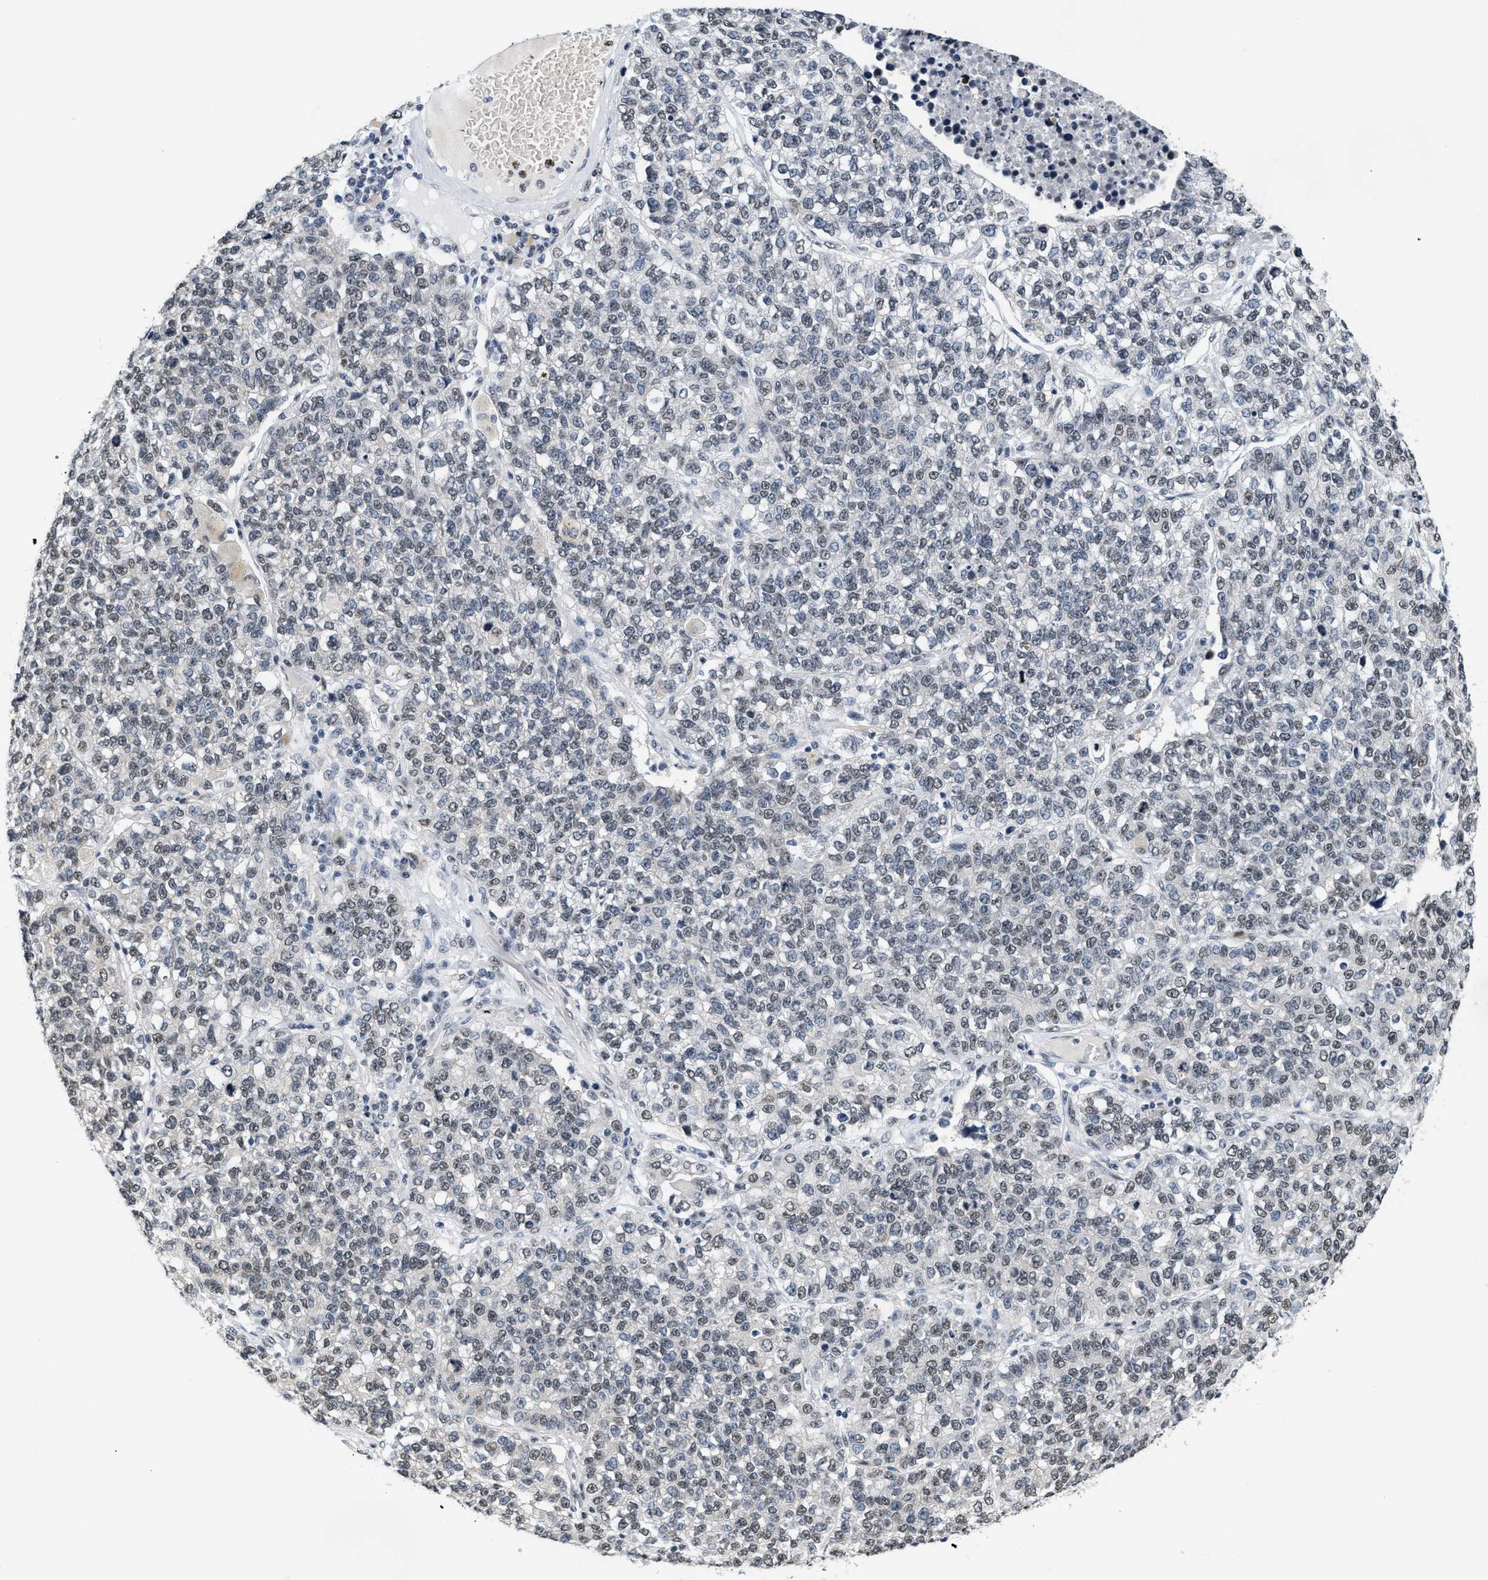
{"staining": {"intensity": "weak", "quantity": "25%-75%", "location": "nuclear"}, "tissue": "lung cancer", "cell_type": "Tumor cells", "image_type": "cancer", "snomed": [{"axis": "morphology", "description": "Adenocarcinoma, NOS"}, {"axis": "topography", "description": "Lung"}], "caption": "This micrograph shows immunohistochemistry (IHC) staining of lung cancer, with low weak nuclear expression in about 25%-75% of tumor cells.", "gene": "RAF1", "patient": {"sex": "male", "age": 49}}